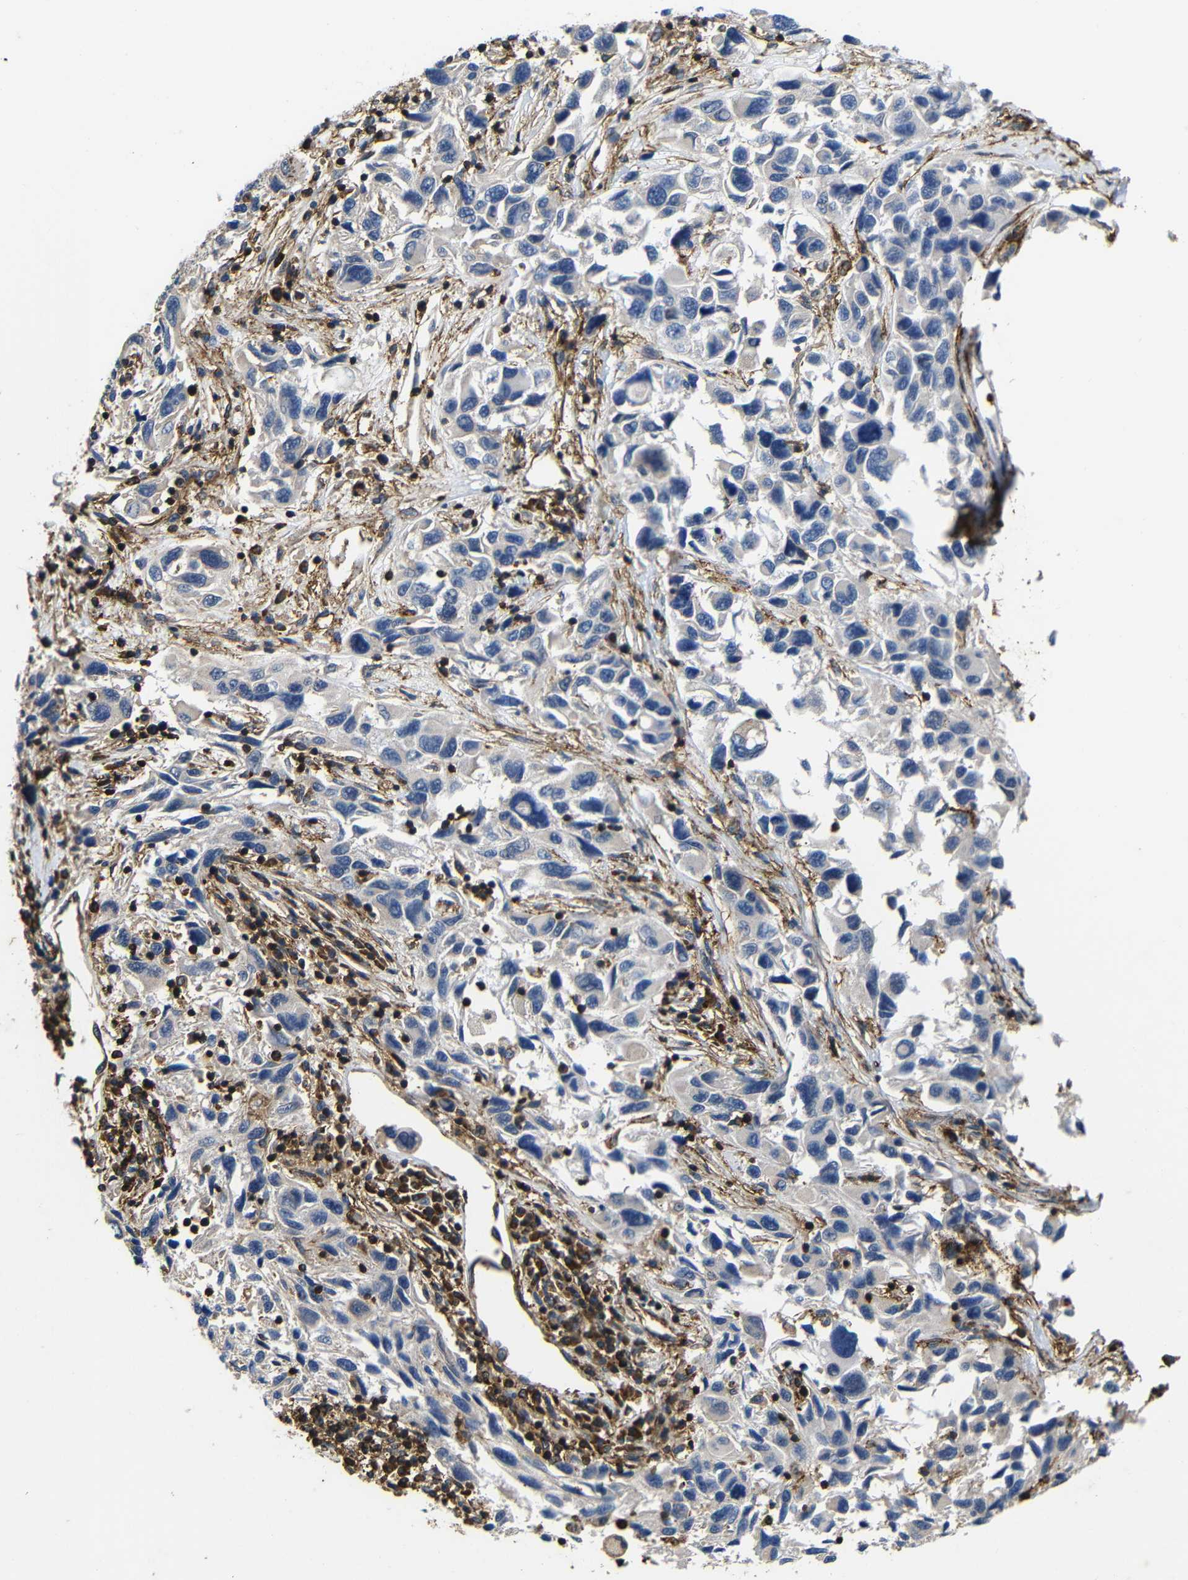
{"staining": {"intensity": "negative", "quantity": "none", "location": "none"}, "tissue": "melanoma", "cell_type": "Tumor cells", "image_type": "cancer", "snomed": [{"axis": "morphology", "description": "Malignant melanoma, NOS"}, {"axis": "topography", "description": "Skin"}], "caption": "Malignant melanoma was stained to show a protein in brown. There is no significant expression in tumor cells.", "gene": "PI4KA", "patient": {"sex": "male", "age": 53}}